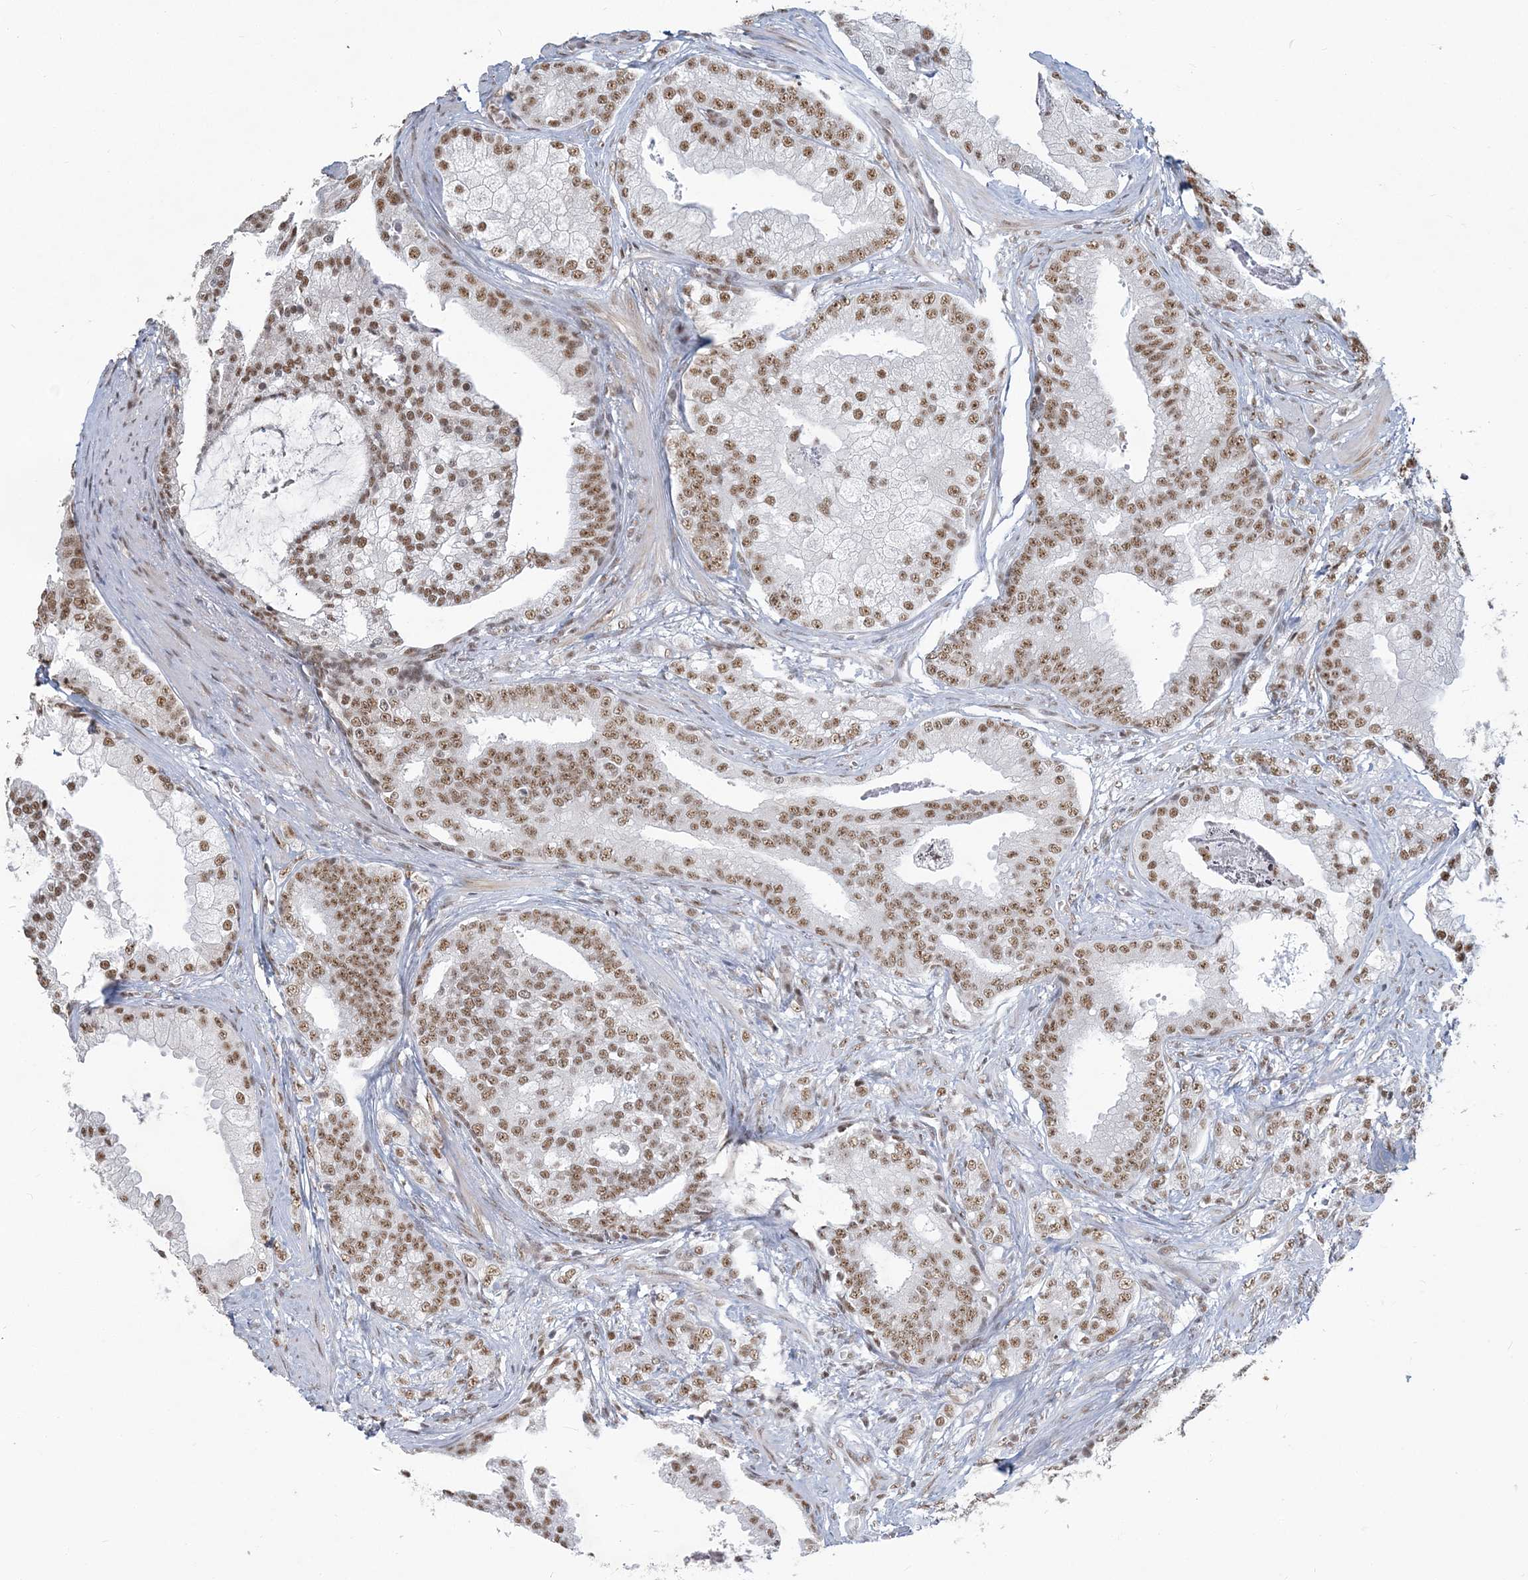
{"staining": {"intensity": "moderate", "quantity": ">75%", "location": "nuclear"}, "tissue": "prostate cancer", "cell_type": "Tumor cells", "image_type": "cancer", "snomed": [{"axis": "morphology", "description": "Adenocarcinoma, Low grade"}, {"axis": "topography", "description": "Prostate"}], "caption": "Prostate cancer (adenocarcinoma (low-grade)) was stained to show a protein in brown. There is medium levels of moderate nuclear staining in approximately >75% of tumor cells. (Brightfield microscopy of DAB IHC at high magnification).", "gene": "PLRG1", "patient": {"sex": "male", "age": 58}}